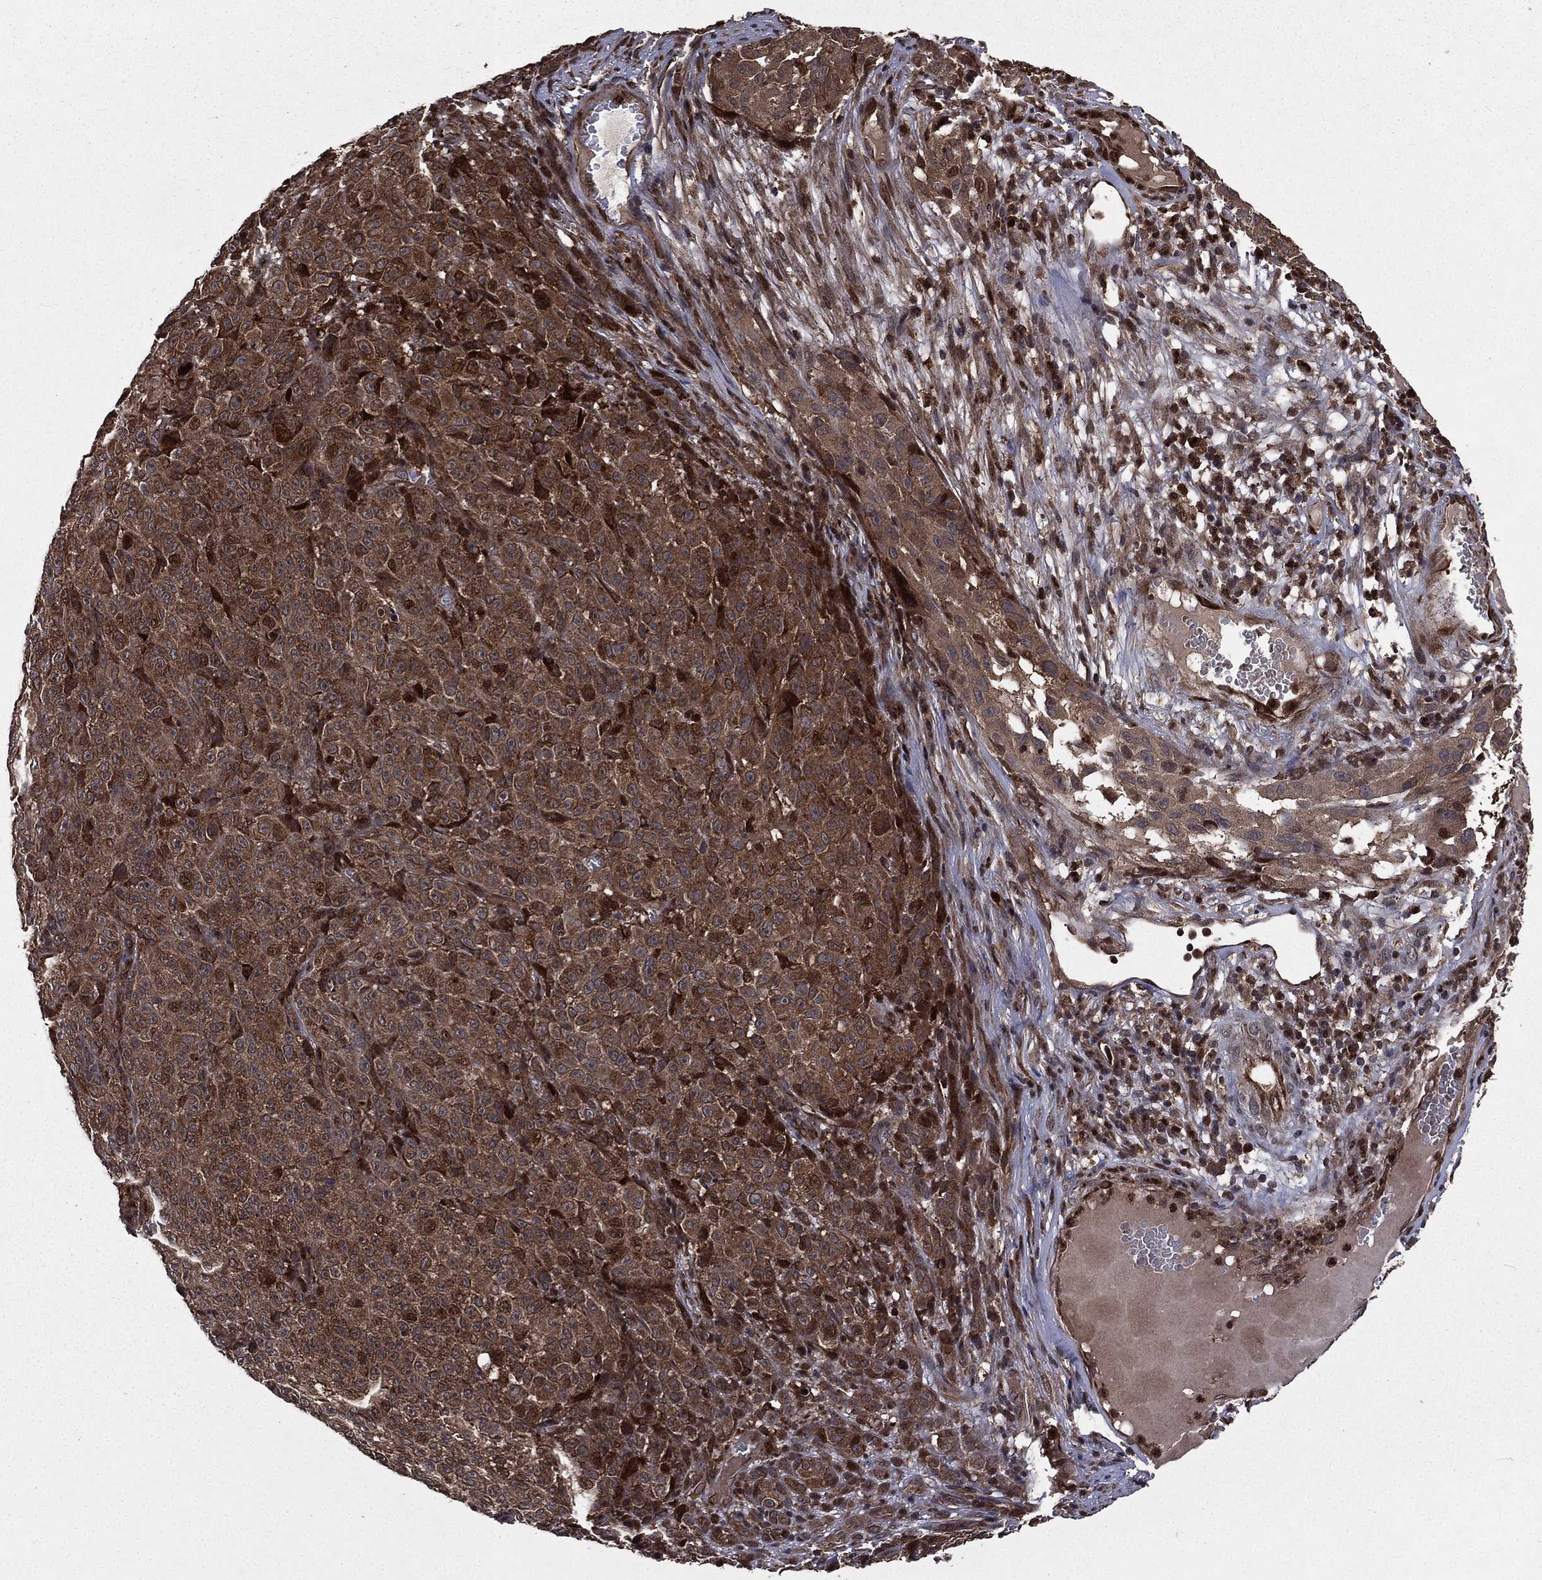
{"staining": {"intensity": "moderate", "quantity": ">75%", "location": "cytoplasmic/membranous"}, "tissue": "melanoma", "cell_type": "Tumor cells", "image_type": "cancer", "snomed": [{"axis": "morphology", "description": "Malignant melanoma, NOS"}, {"axis": "topography", "description": "Skin"}], "caption": "A micrograph showing moderate cytoplasmic/membranous staining in approximately >75% of tumor cells in melanoma, as visualized by brown immunohistochemical staining.", "gene": "LENG8", "patient": {"sex": "female", "age": 82}}